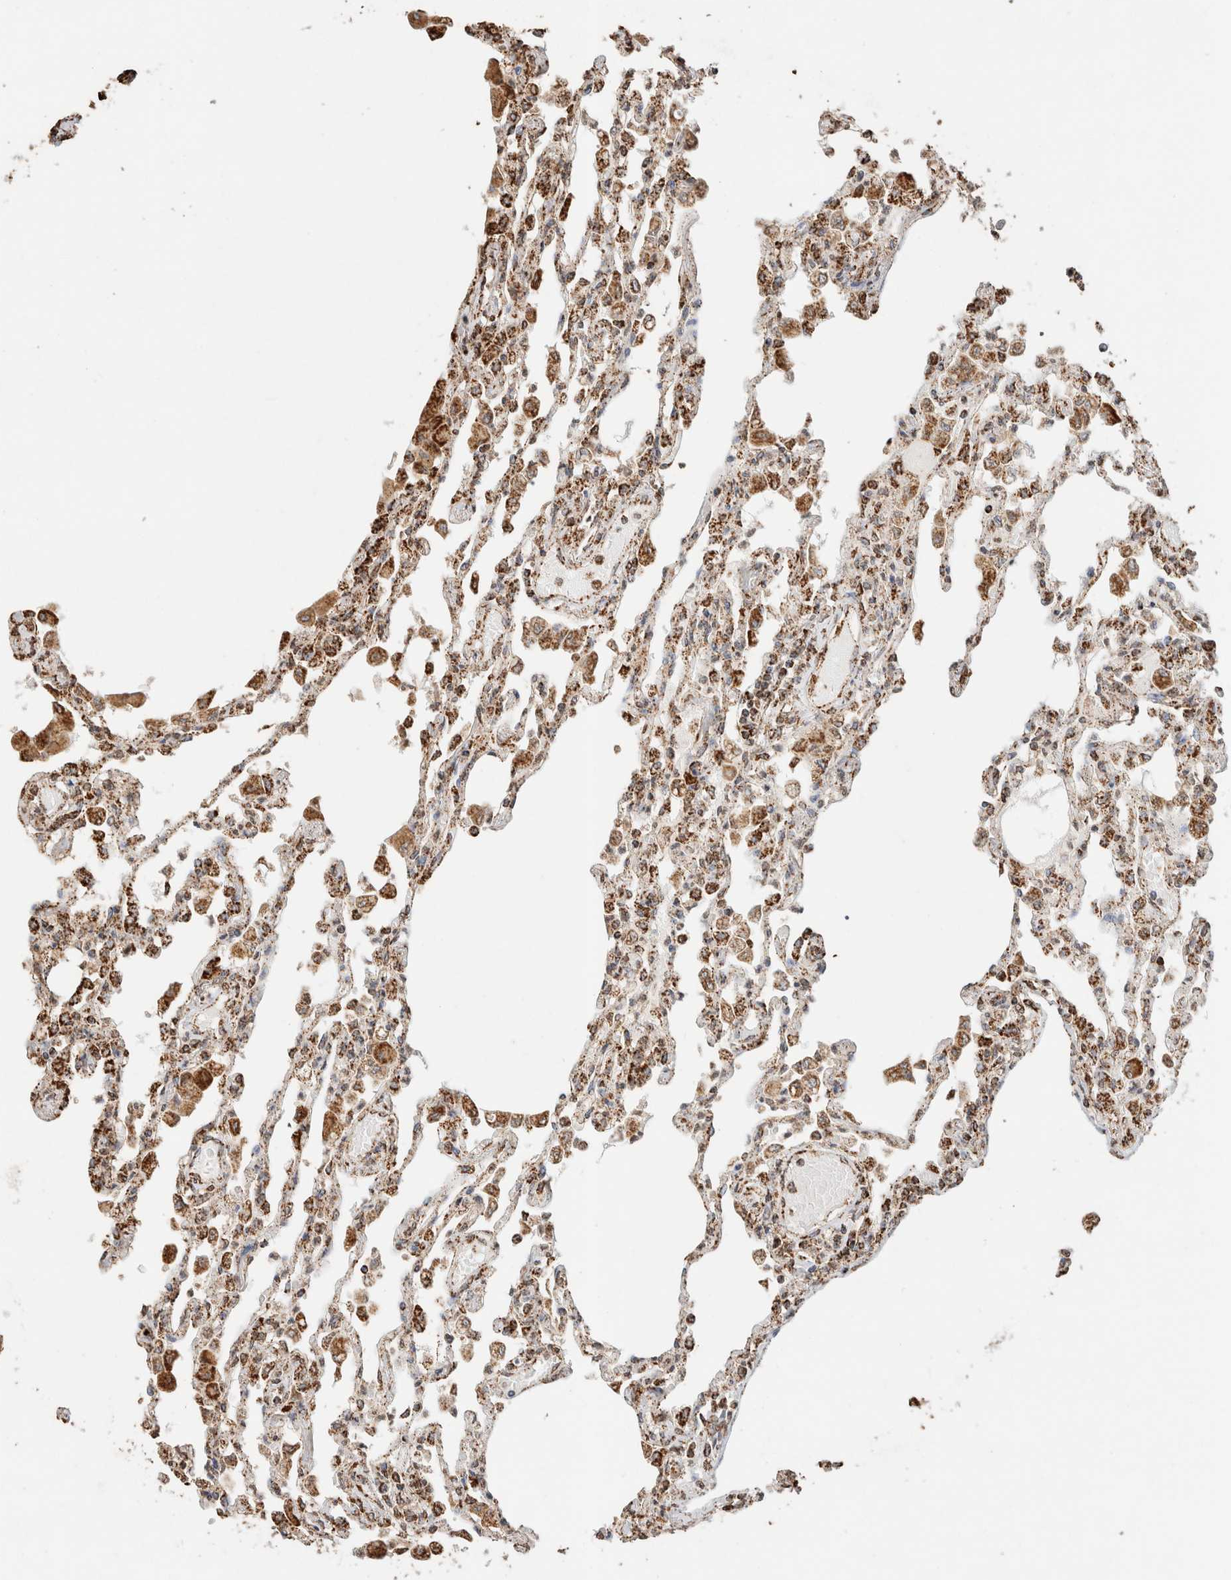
{"staining": {"intensity": "strong", "quantity": ">75%", "location": "cytoplasmic/membranous"}, "tissue": "lung", "cell_type": "Alveolar cells", "image_type": "normal", "snomed": [{"axis": "morphology", "description": "Normal tissue, NOS"}, {"axis": "topography", "description": "Bronchus"}, {"axis": "topography", "description": "Lung"}], "caption": "Immunohistochemical staining of unremarkable human lung shows >75% levels of strong cytoplasmic/membranous protein expression in about >75% of alveolar cells. The staining is performed using DAB brown chromogen to label protein expression. The nuclei are counter-stained blue using hematoxylin.", "gene": "SDC2", "patient": {"sex": "female", "age": 49}}